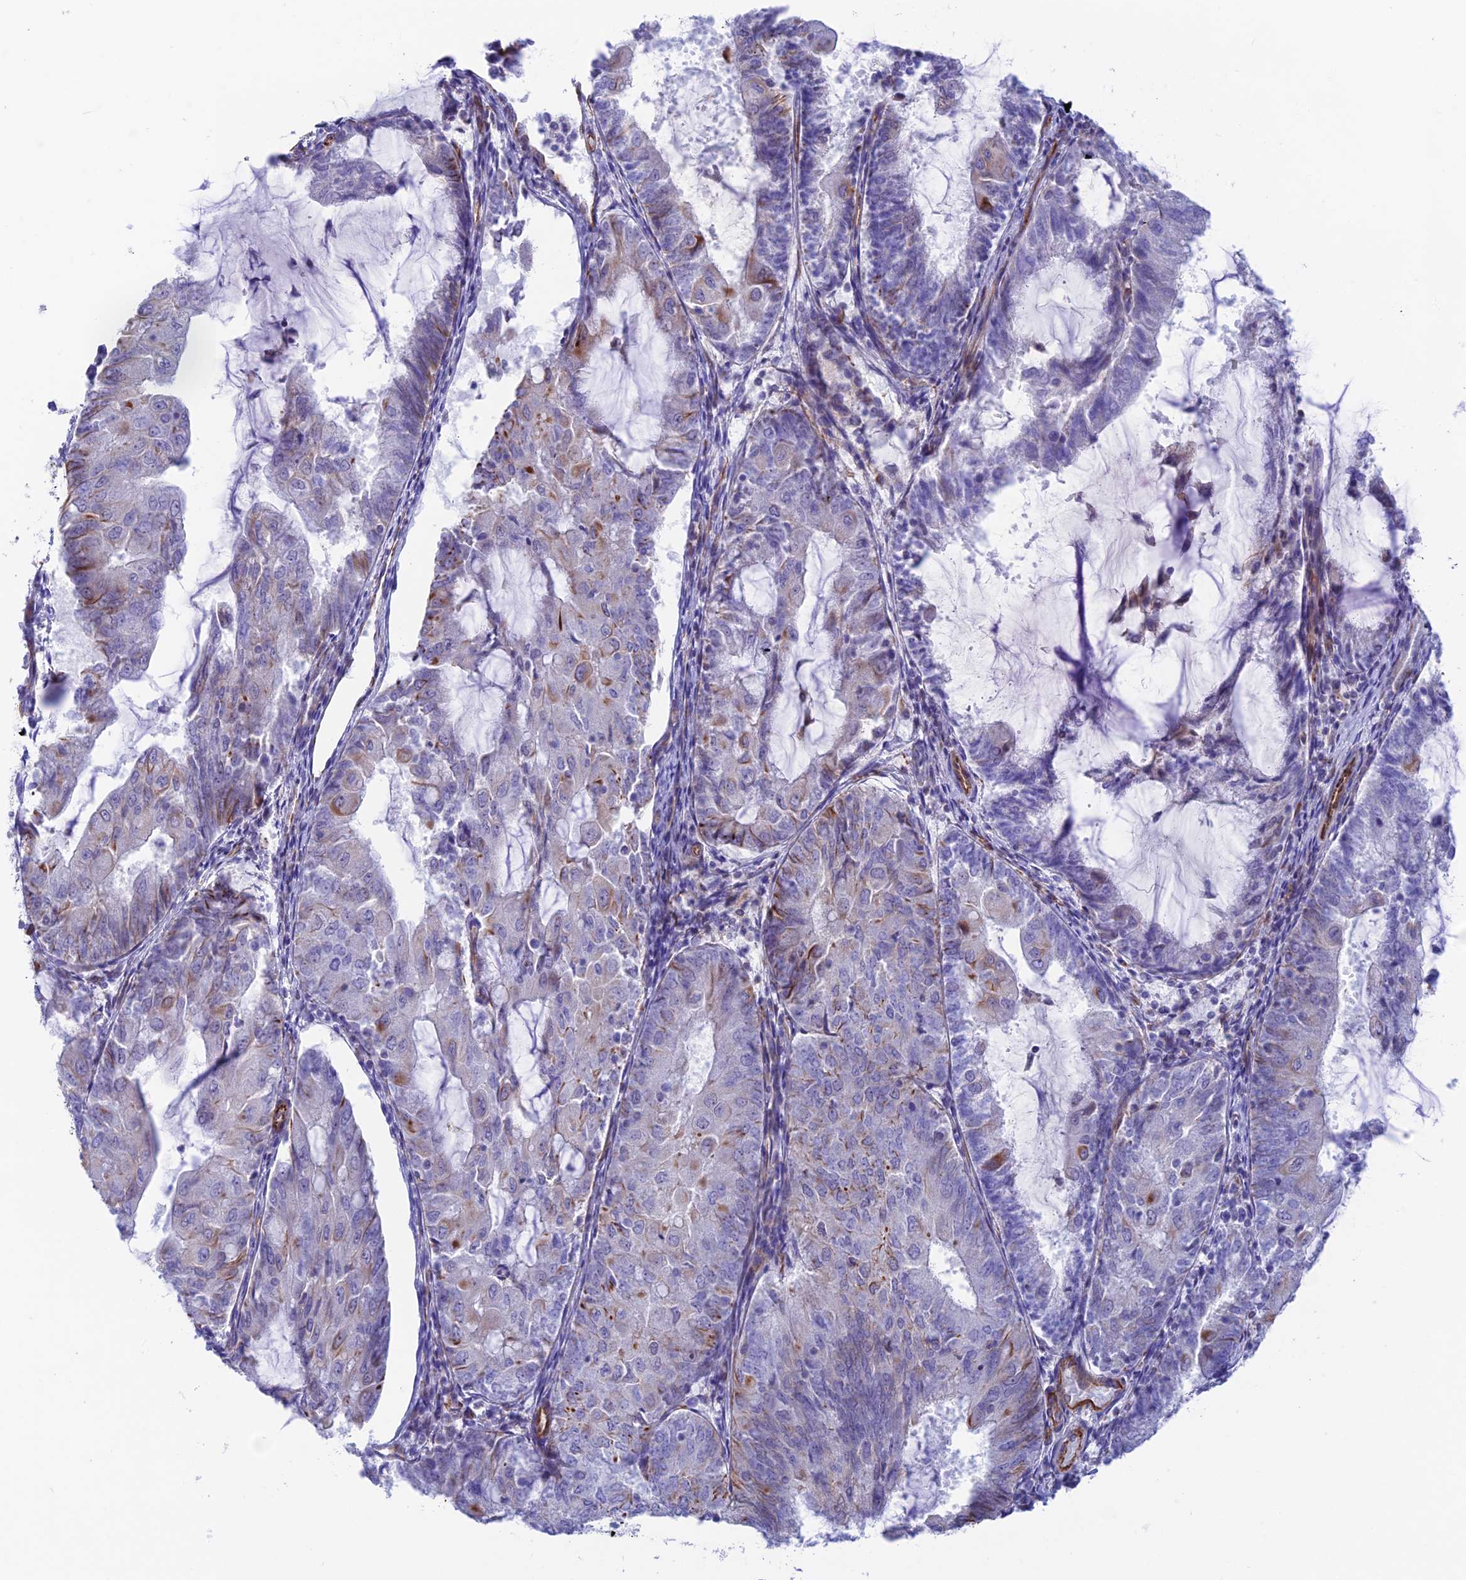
{"staining": {"intensity": "weak", "quantity": "<25%", "location": "cytoplasmic/membranous"}, "tissue": "endometrial cancer", "cell_type": "Tumor cells", "image_type": "cancer", "snomed": [{"axis": "morphology", "description": "Adenocarcinoma, NOS"}, {"axis": "topography", "description": "Endometrium"}], "caption": "Immunohistochemistry (IHC) histopathology image of human adenocarcinoma (endometrial) stained for a protein (brown), which demonstrates no positivity in tumor cells. (DAB (3,3'-diaminobenzidine) immunohistochemistry visualized using brightfield microscopy, high magnification).", "gene": "ZNF652", "patient": {"sex": "female", "age": 81}}